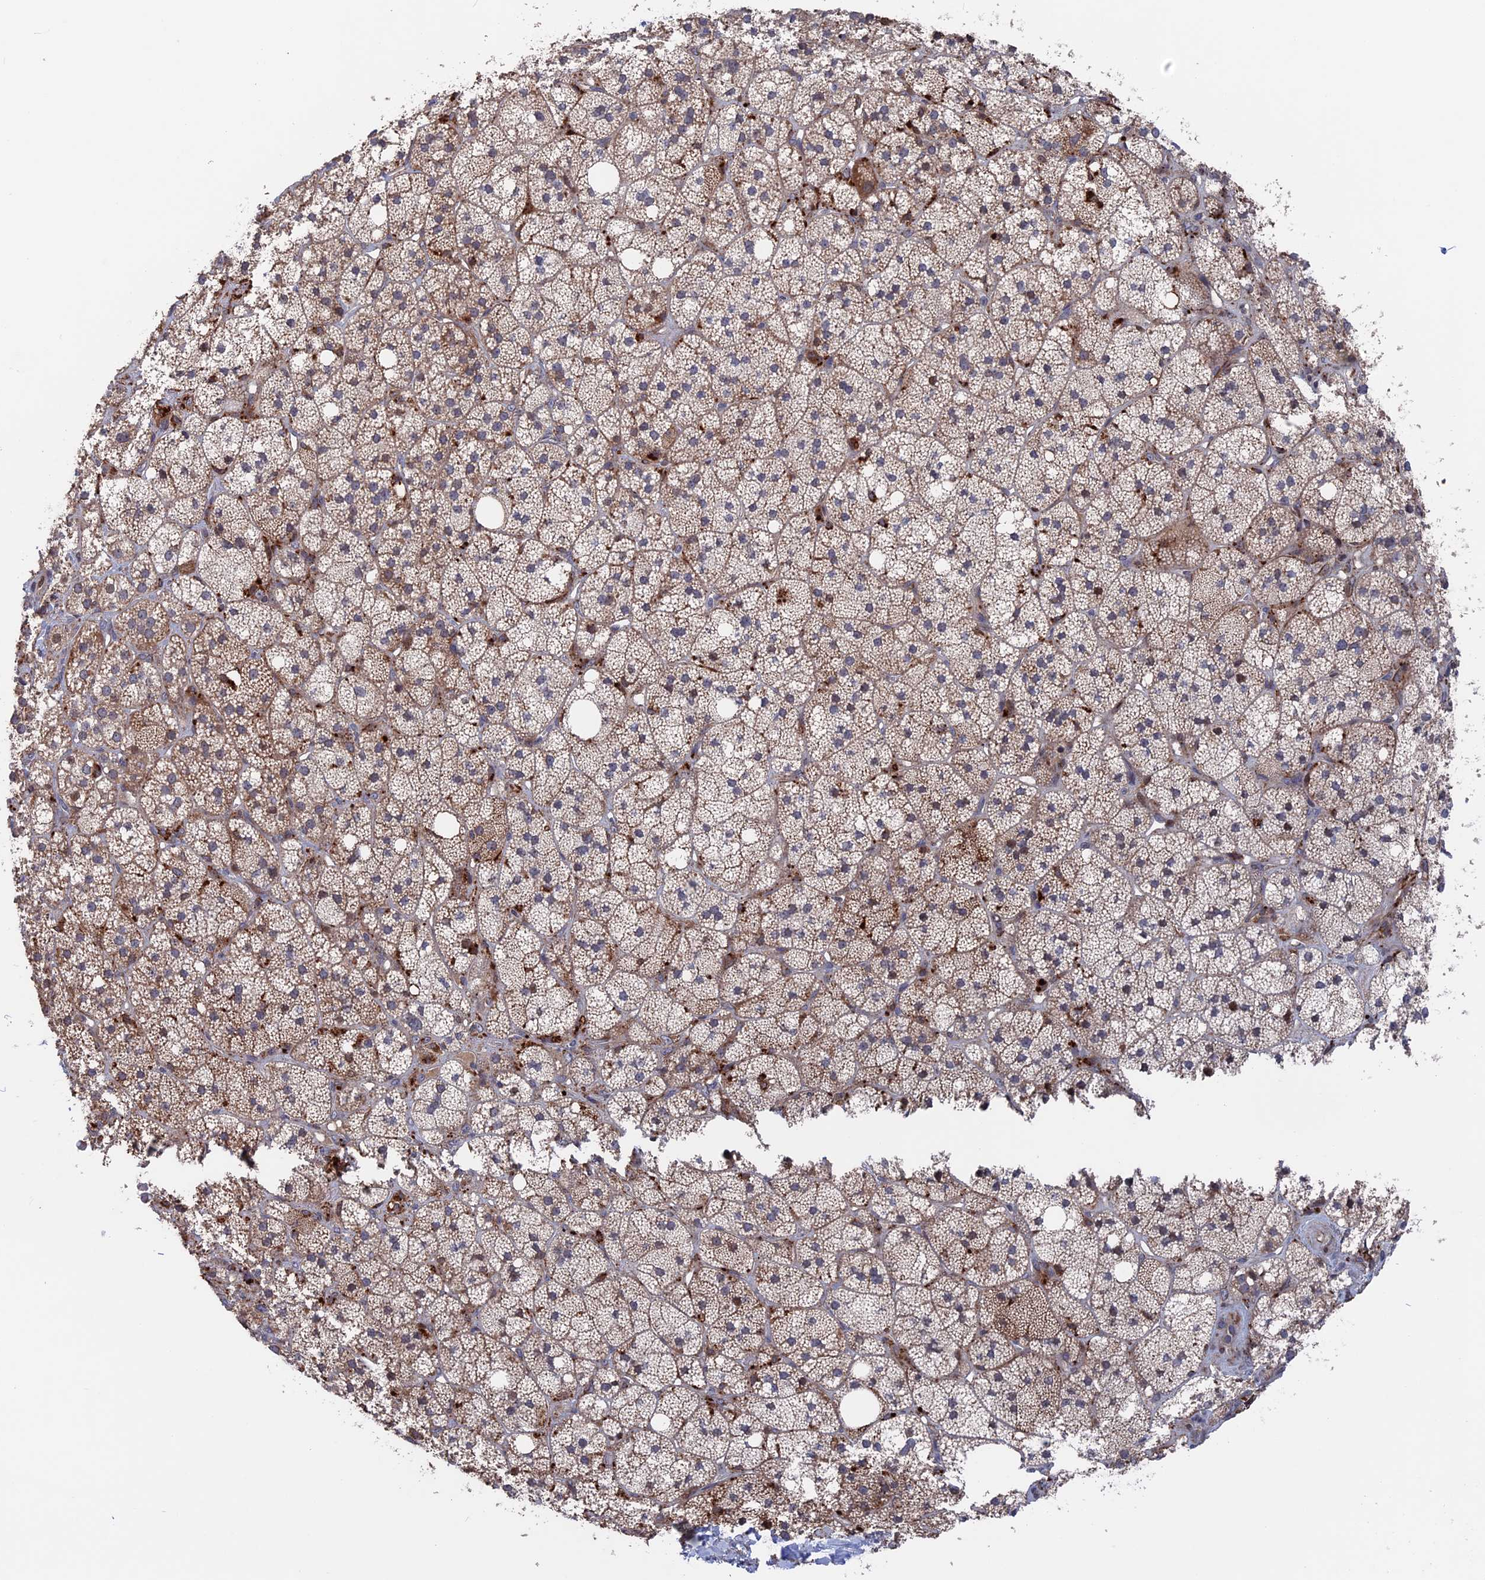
{"staining": {"intensity": "moderate", "quantity": "25%-75%", "location": "cytoplasmic/membranous,nuclear"}, "tissue": "adrenal gland", "cell_type": "Glandular cells", "image_type": "normal", "snomed": [{"axis": "morphology", "description": "Normal tissue, NOS"}, {"axis": "topography", "description": "Adrenal gland"}], "caption": "A medium amount of moderate cytoplasmic/membranous,nuclear expression is seen in approximately 25%-75% of glandular cells in unremarkable adrenal gland. The protein of interest is shown in brown color, while the nuclei are stained blue.", "gene": "PLA2G15", "patient": {"sex": "male", "age": 61}}